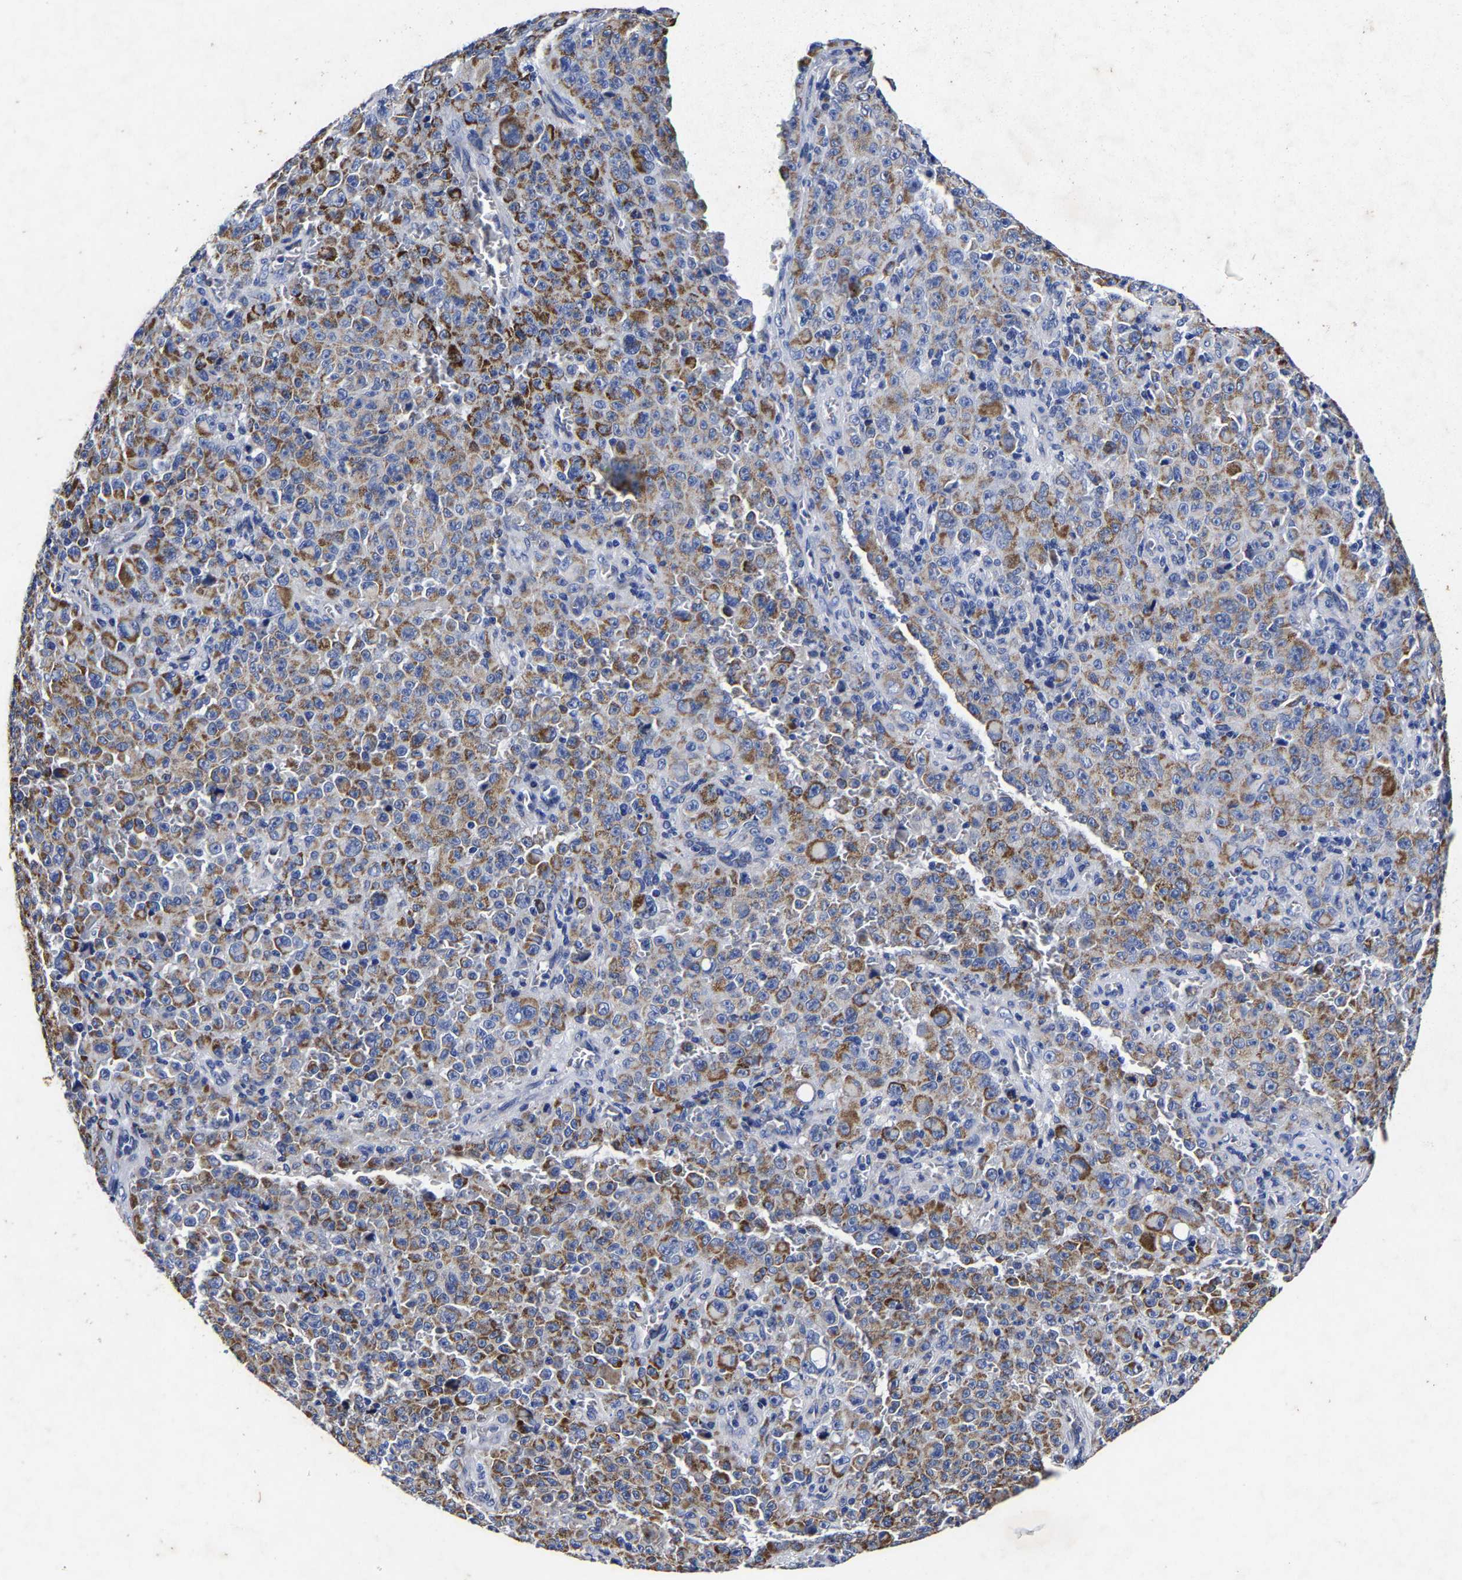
{"staining": {"intensity": "weak", "quantity": "25%-75%", "location": "cytoplasmic/membranous"}, "tissue": "melanoma", "cell_type": "Tumor cells", "image_type": "cancer", "snomed": [{"axis": "morphology", "description": "Malignant melanoma, NOS"}, {"axis": "topography", "description": "Skin"}], "caption": "Malignant melanoma stained with DAB IHC exhibits low levels of weak cytoplasmic/membranous staining in approximately 25%-75% of tumor cells. (Brightfield microscopy of DAB IHC at high magnification).", "gene": "AASS", "patient": {"sex": "female", "age": 82}}